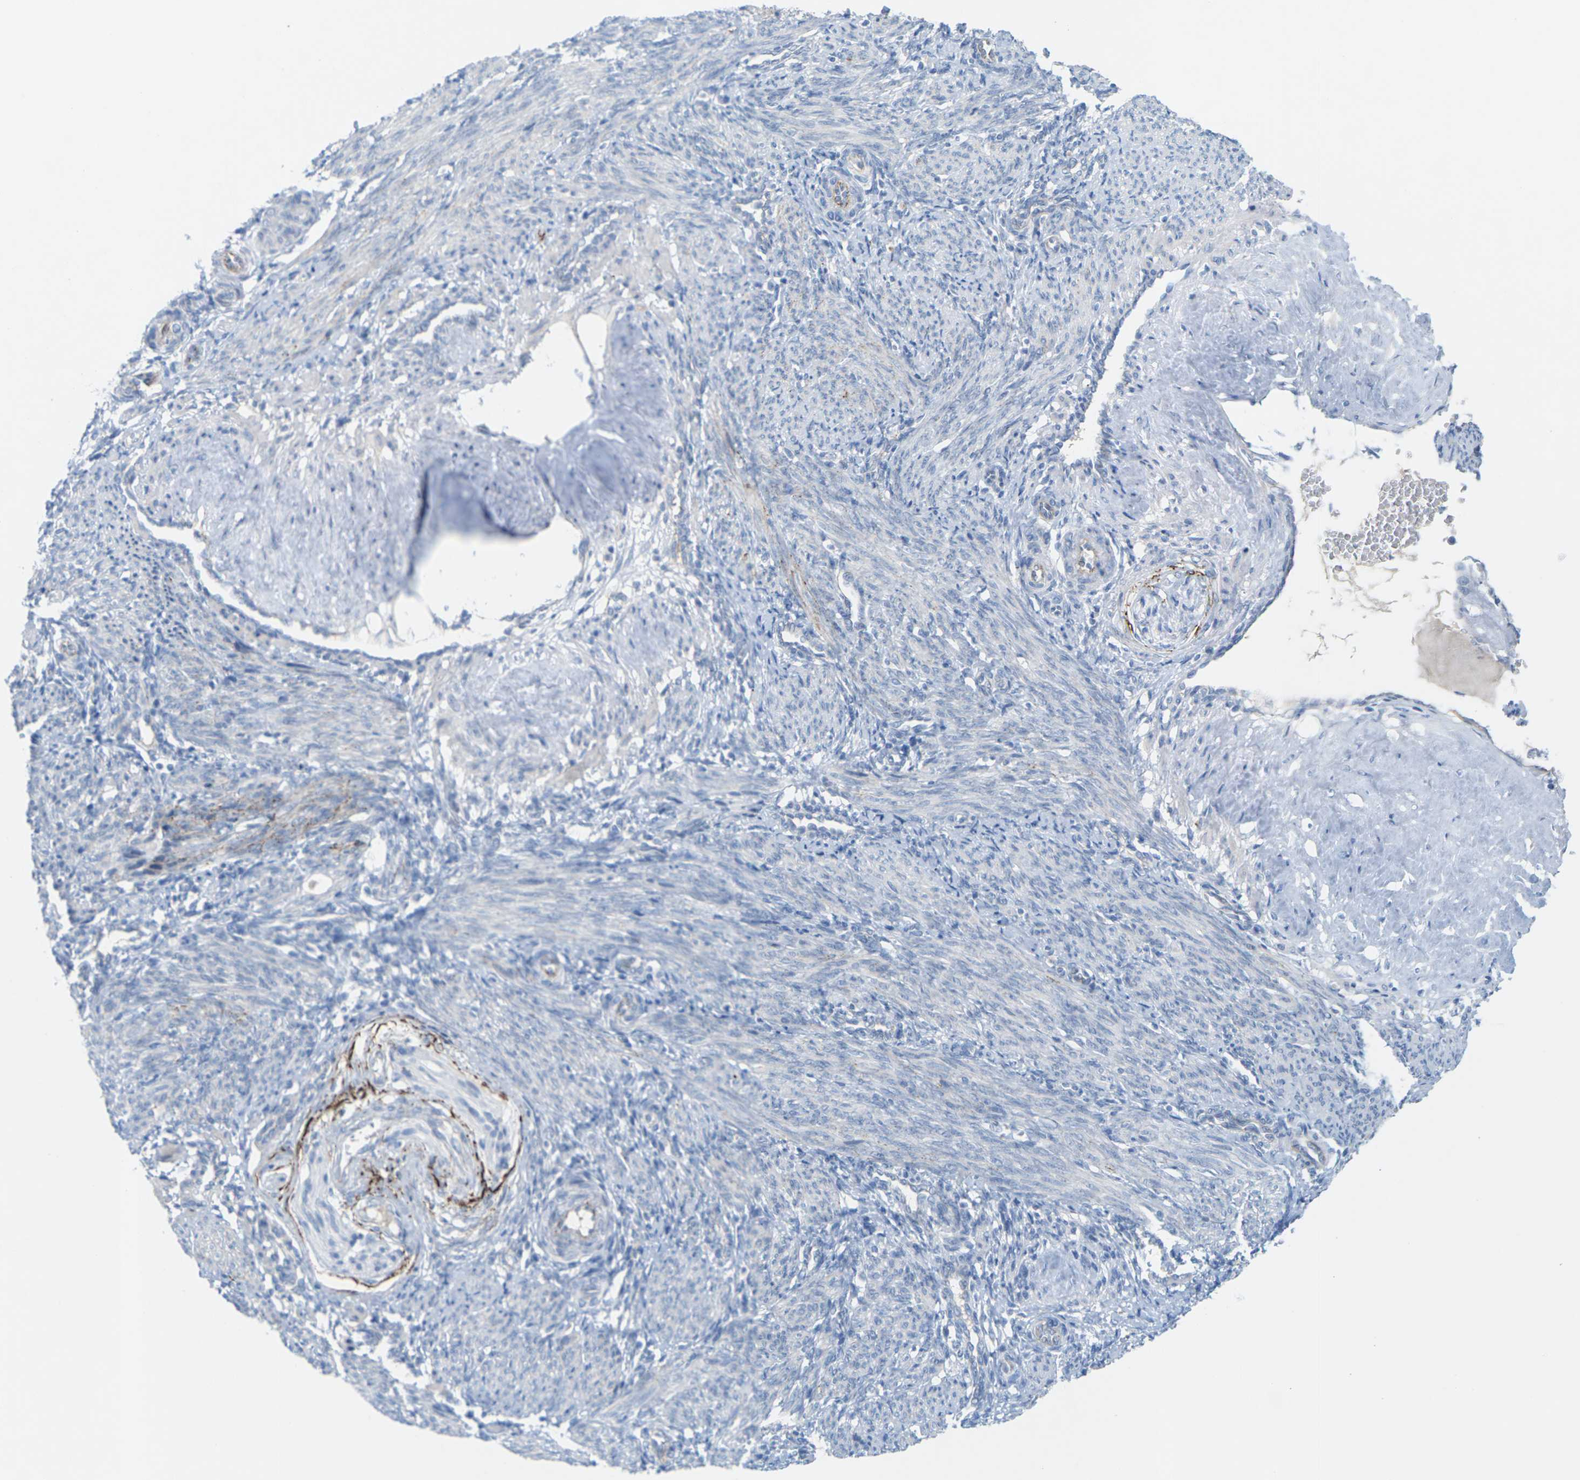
{"staining": {"intensity": "negative", "quantity": "none", "location": "none"}, "tissue": "smooth muscle", "cell_type": "Smooth muscle cells", "image_type": "normal", "snomed": [{"axis": "morphology", "description": "Normal tissue, NOS"}, {"axis": "topography", "description": "Endometrium"}], "caption": "This is an immunohistochemistry photomicrograph of unremarkable human smooth muscle. There is no staining in smooth muscle cells.", "gene": "CLDN3", "patient": {"sex": "female", "age": 33}}